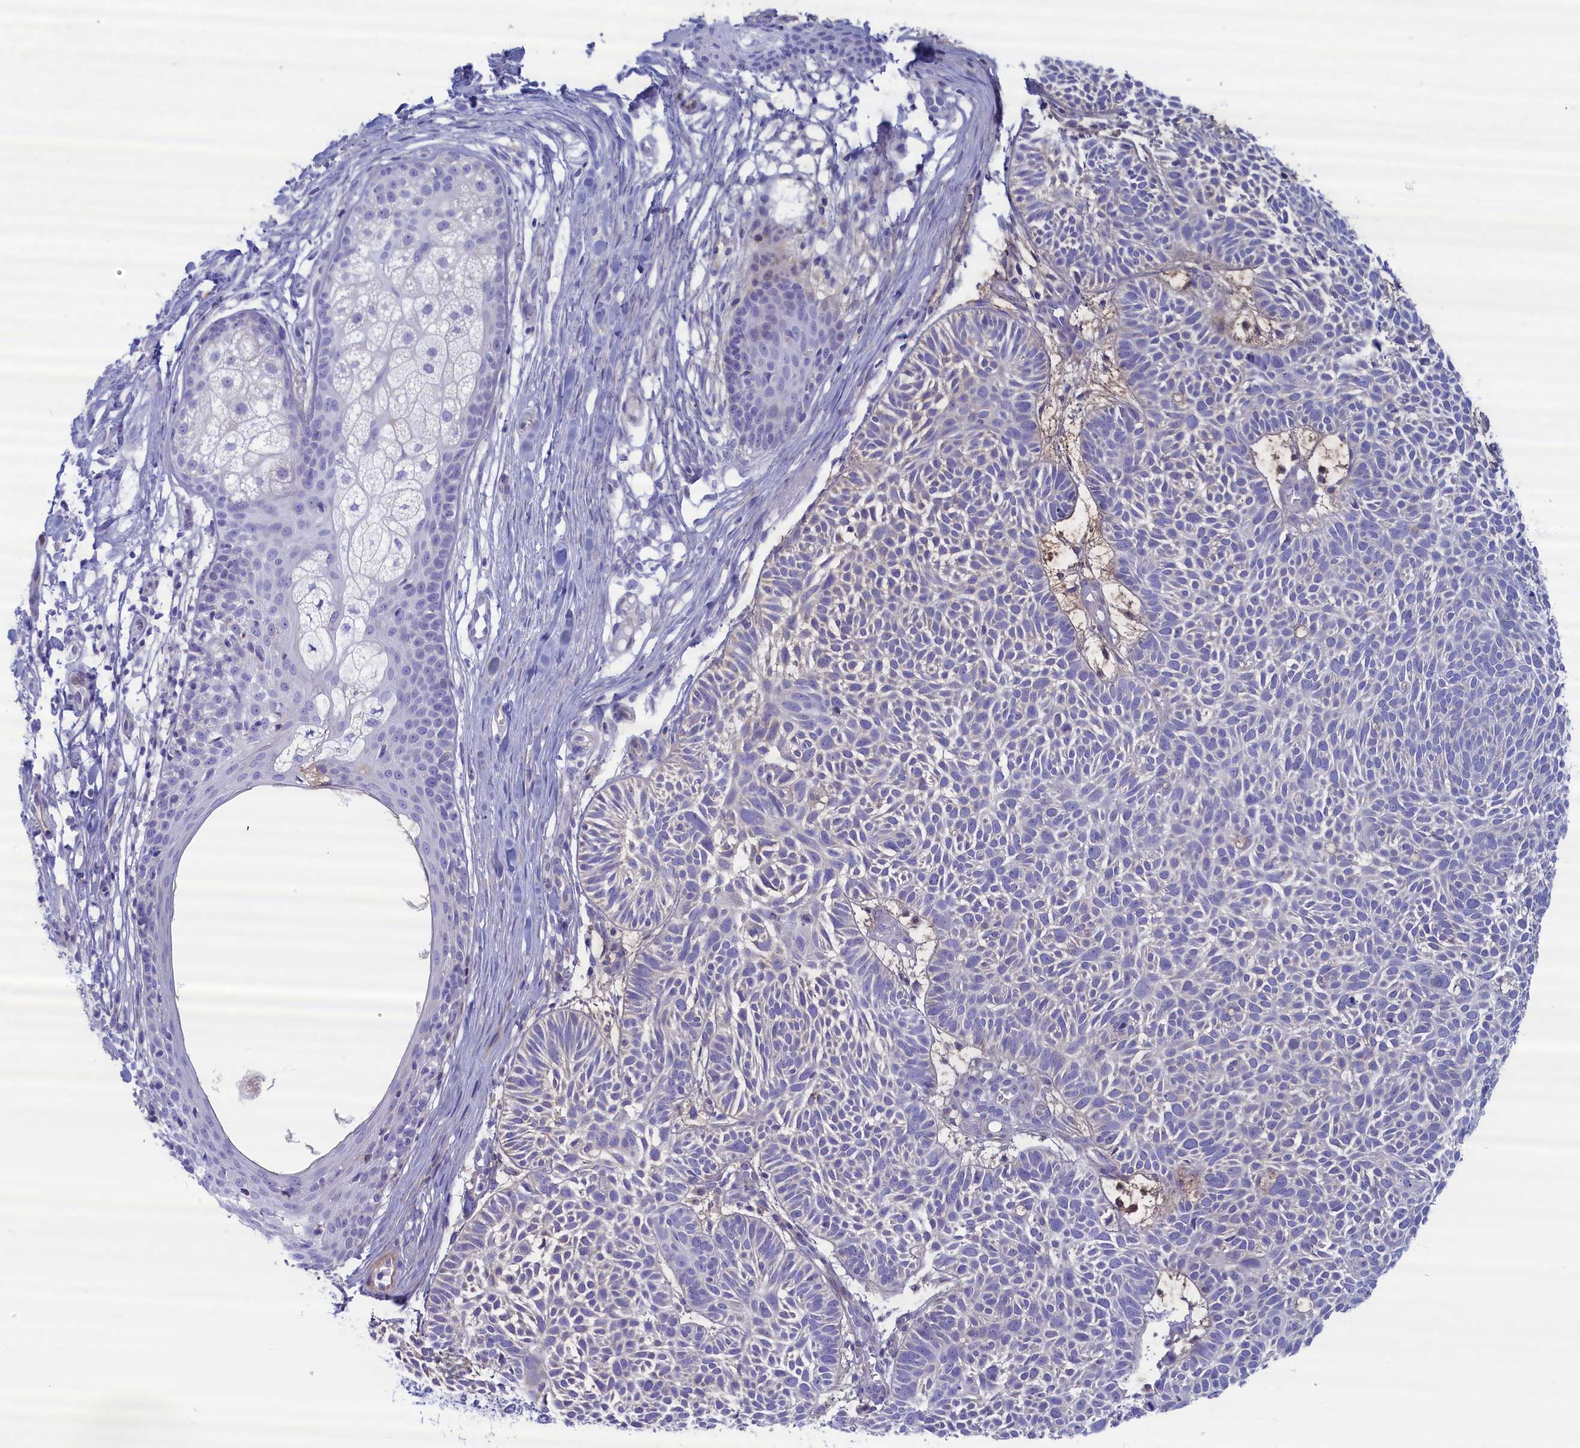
{"staining": {"intensity": "negative", "quantity": "none", "location": "none"}, "tissue": "skin cancer", "cell_type": "Tumor cells", "image_type": "cancer", "snomed": [{"axis": "morphology", "description": "Basal cell carcinoma"}, {"axis": "topography", "description": "Skin"}], "caption": "DAB immunohistochemical staining of skin basal cell carcinoma shows no significant staining in tumor cells.", "gene": "MPV17L2", "patient": {"sex": "male", "age": 69}}